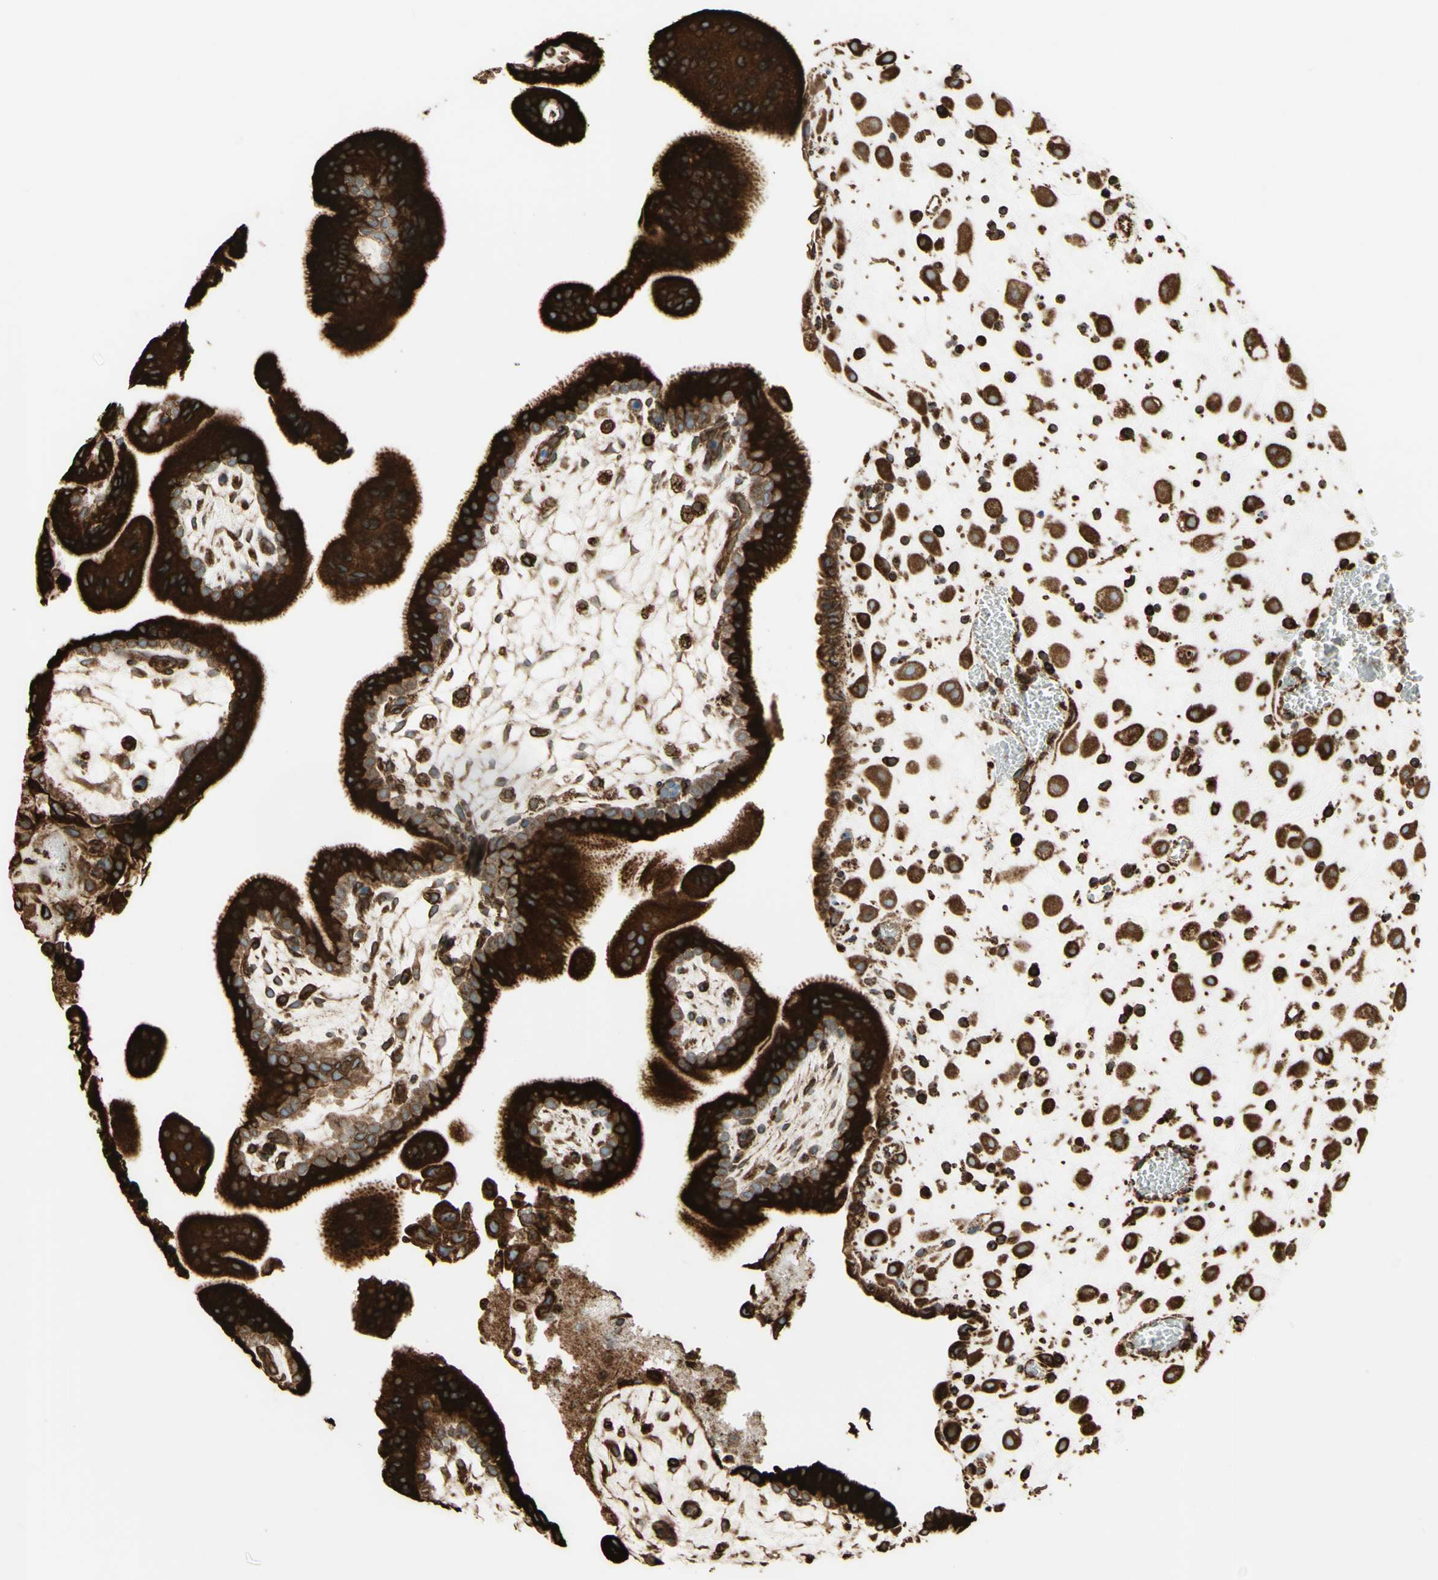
{"staining": {"intensity": "moderate", "quantity": ">75%", "location": "cytoplasmic/membranous"}, "tissue": "placenta", "cell_type": "Decidual cells", "image_type": "normal", "snomed": [{"axis": "morphology", "description": "Normal tissue, NOS"}, {"axis": "topography", "description": "Placenta"}], "caption": "IHC histopathology image of benign placenta: human placenta stained using immunohistochemistry (IHC) displays medium levels of moderate protein expression localized specifically in the cytoplasmic/membranous of decidual cells, appearing as a cytoplasmic/membranous brown color.", "gene": "CANX", "patient": {"sex": "female", "age": 35}}